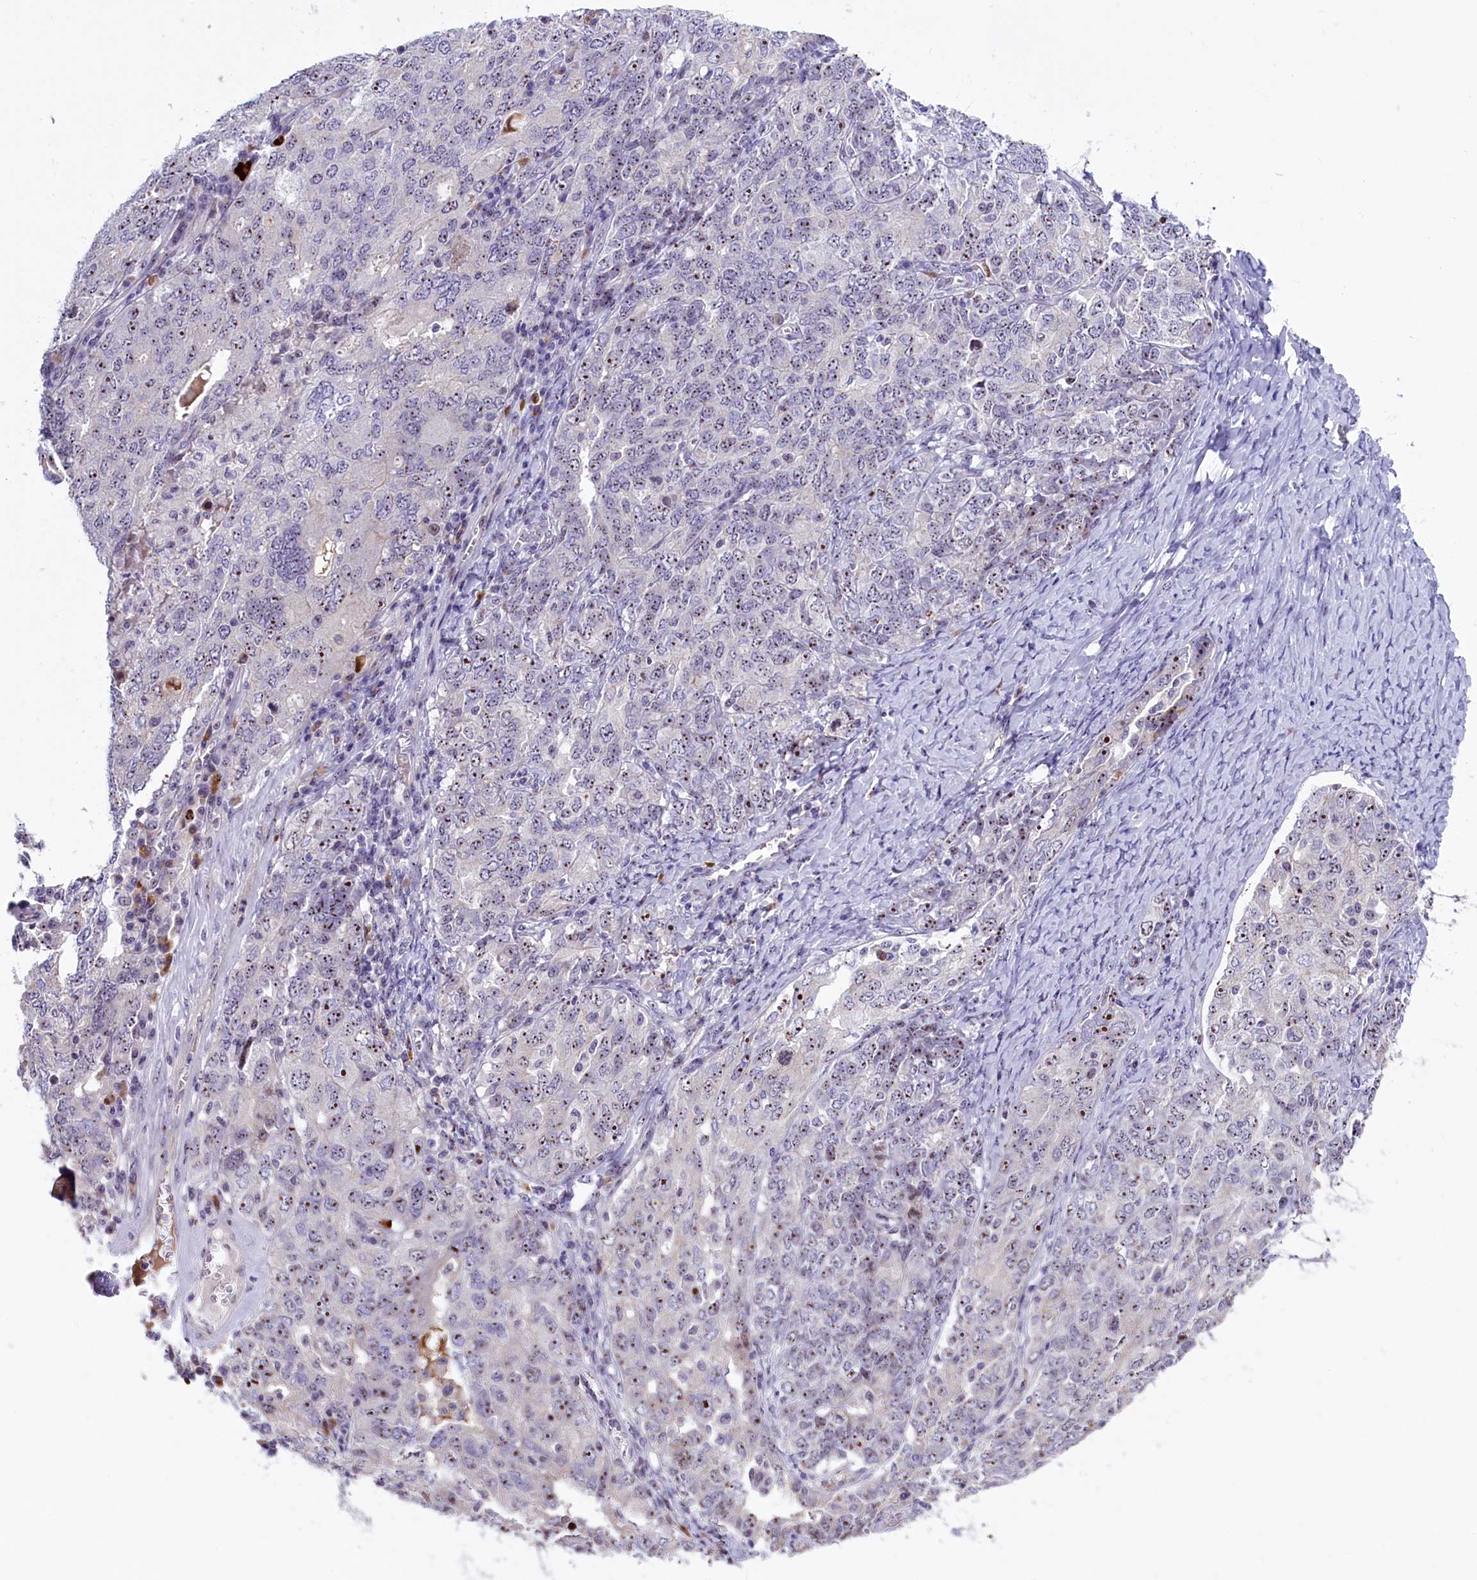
{"staining": {"intensity": "moderate", "quantity": "25%-75%", "location": "nuclear"}, "tissue": "ovarian cancer", "cell_type": "Tumor cells", "image_type": "cancer", "snomed": [{"axis": "morphology", "description": "Carcinoma, endometroid"}, {"axis": "topography", "description": "Ovary"}], "caption": "Immunohistochemistry (IHC) (DAB) staining of human ovarian cancer (endometroid carcinoma) demonstrates moderate nuclear protein positivity in about 25%-75% of tumor cells.", "gene": "TBL3", "patient": {"sex": "female", "age": 62}}